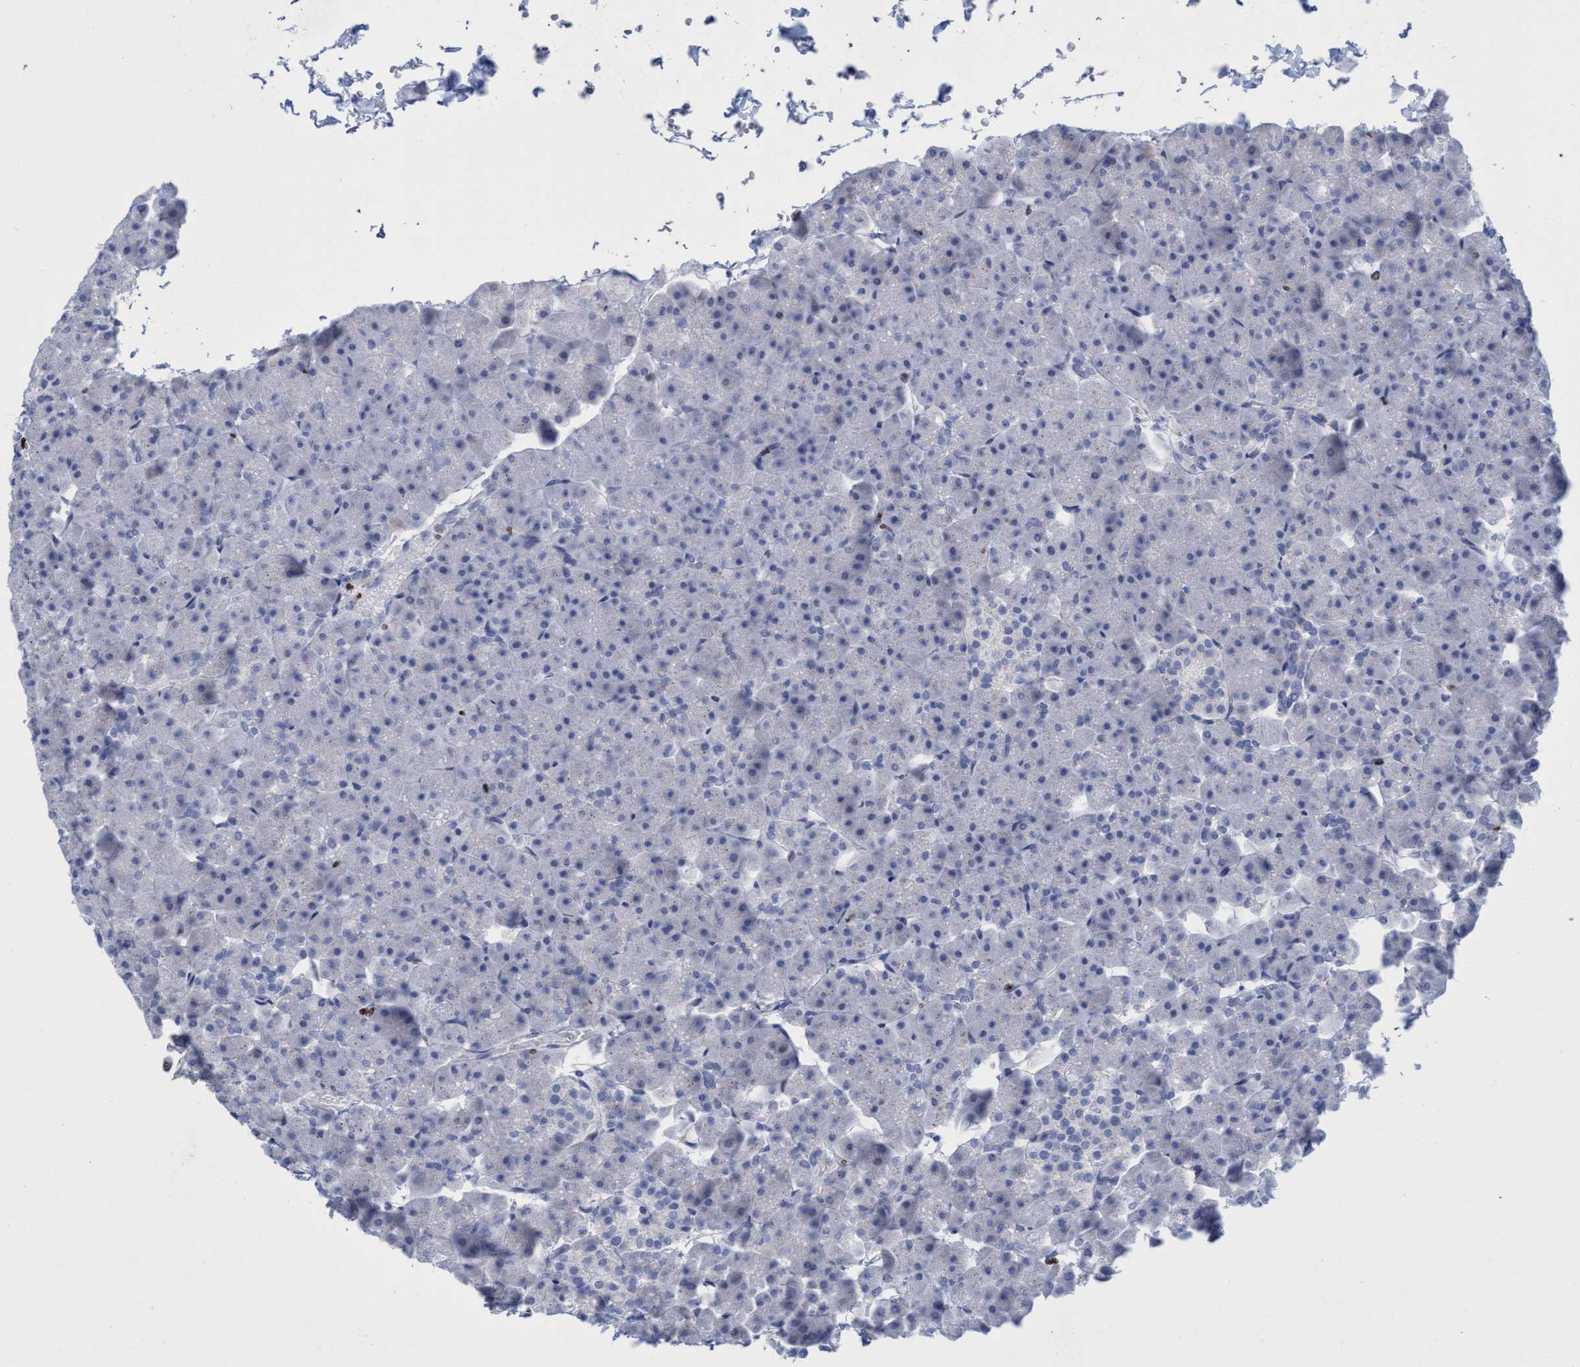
{"staining": {"intensity": "negative", "quantity": "none", "location": "none"}, "tissue": "pancreas", "cell_type": "Exocrine glandular cells", "image_type": "normal", "snomed": [{"axis": "morphology", "description": "Normal tissue, NOS"}, {"axis": "topography", "description": "Pancreas"}], "caption": "Benign pancreas was stained to show a protein in brown. There is no significant positivity in exocrine glandular cells.", "gene": "CBX2", "patient": {"sex": "male", "age": 35}}